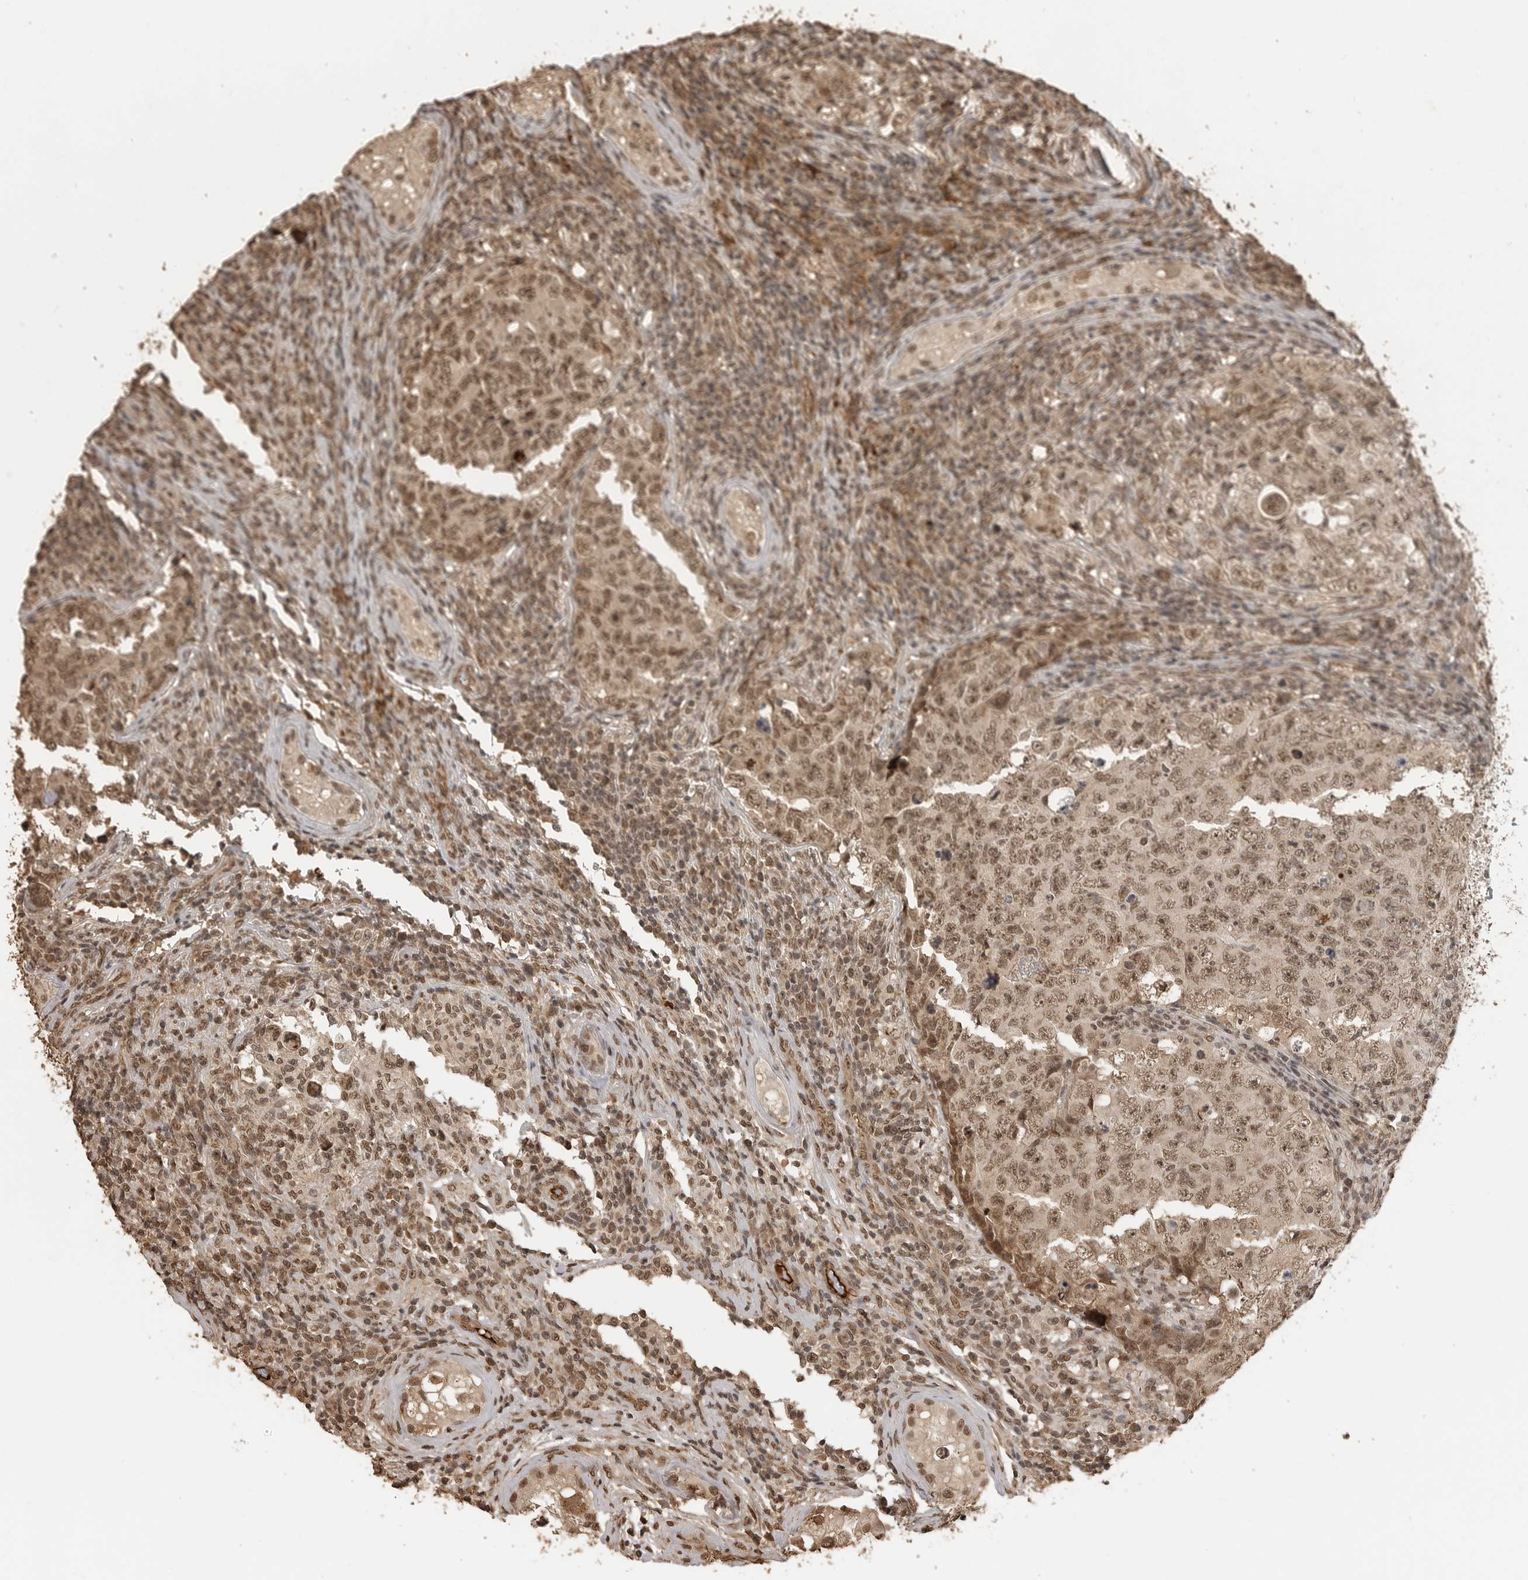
{"staining": {"intensity": "moderate", "quantity": ">75%", "location": "nuclear"}, "tissue": "testis cancer", "cell_type": "Tumor cells", "image_type": "cancer", "snomed": [{"axis": "morphology", "description": "Carcinoma, Embryonal, NOS"}, {"axis": "topography", "description": "Testis"}], "caption": "Approximately >75% of tumor cells in human embryonal carcinoma (testis) demonstrate moderate nuclear protein expression as visualized by brown immunohistochemical staining.", "gene": "CLOCK", "patient": {"sex": "male", "age": 26}}